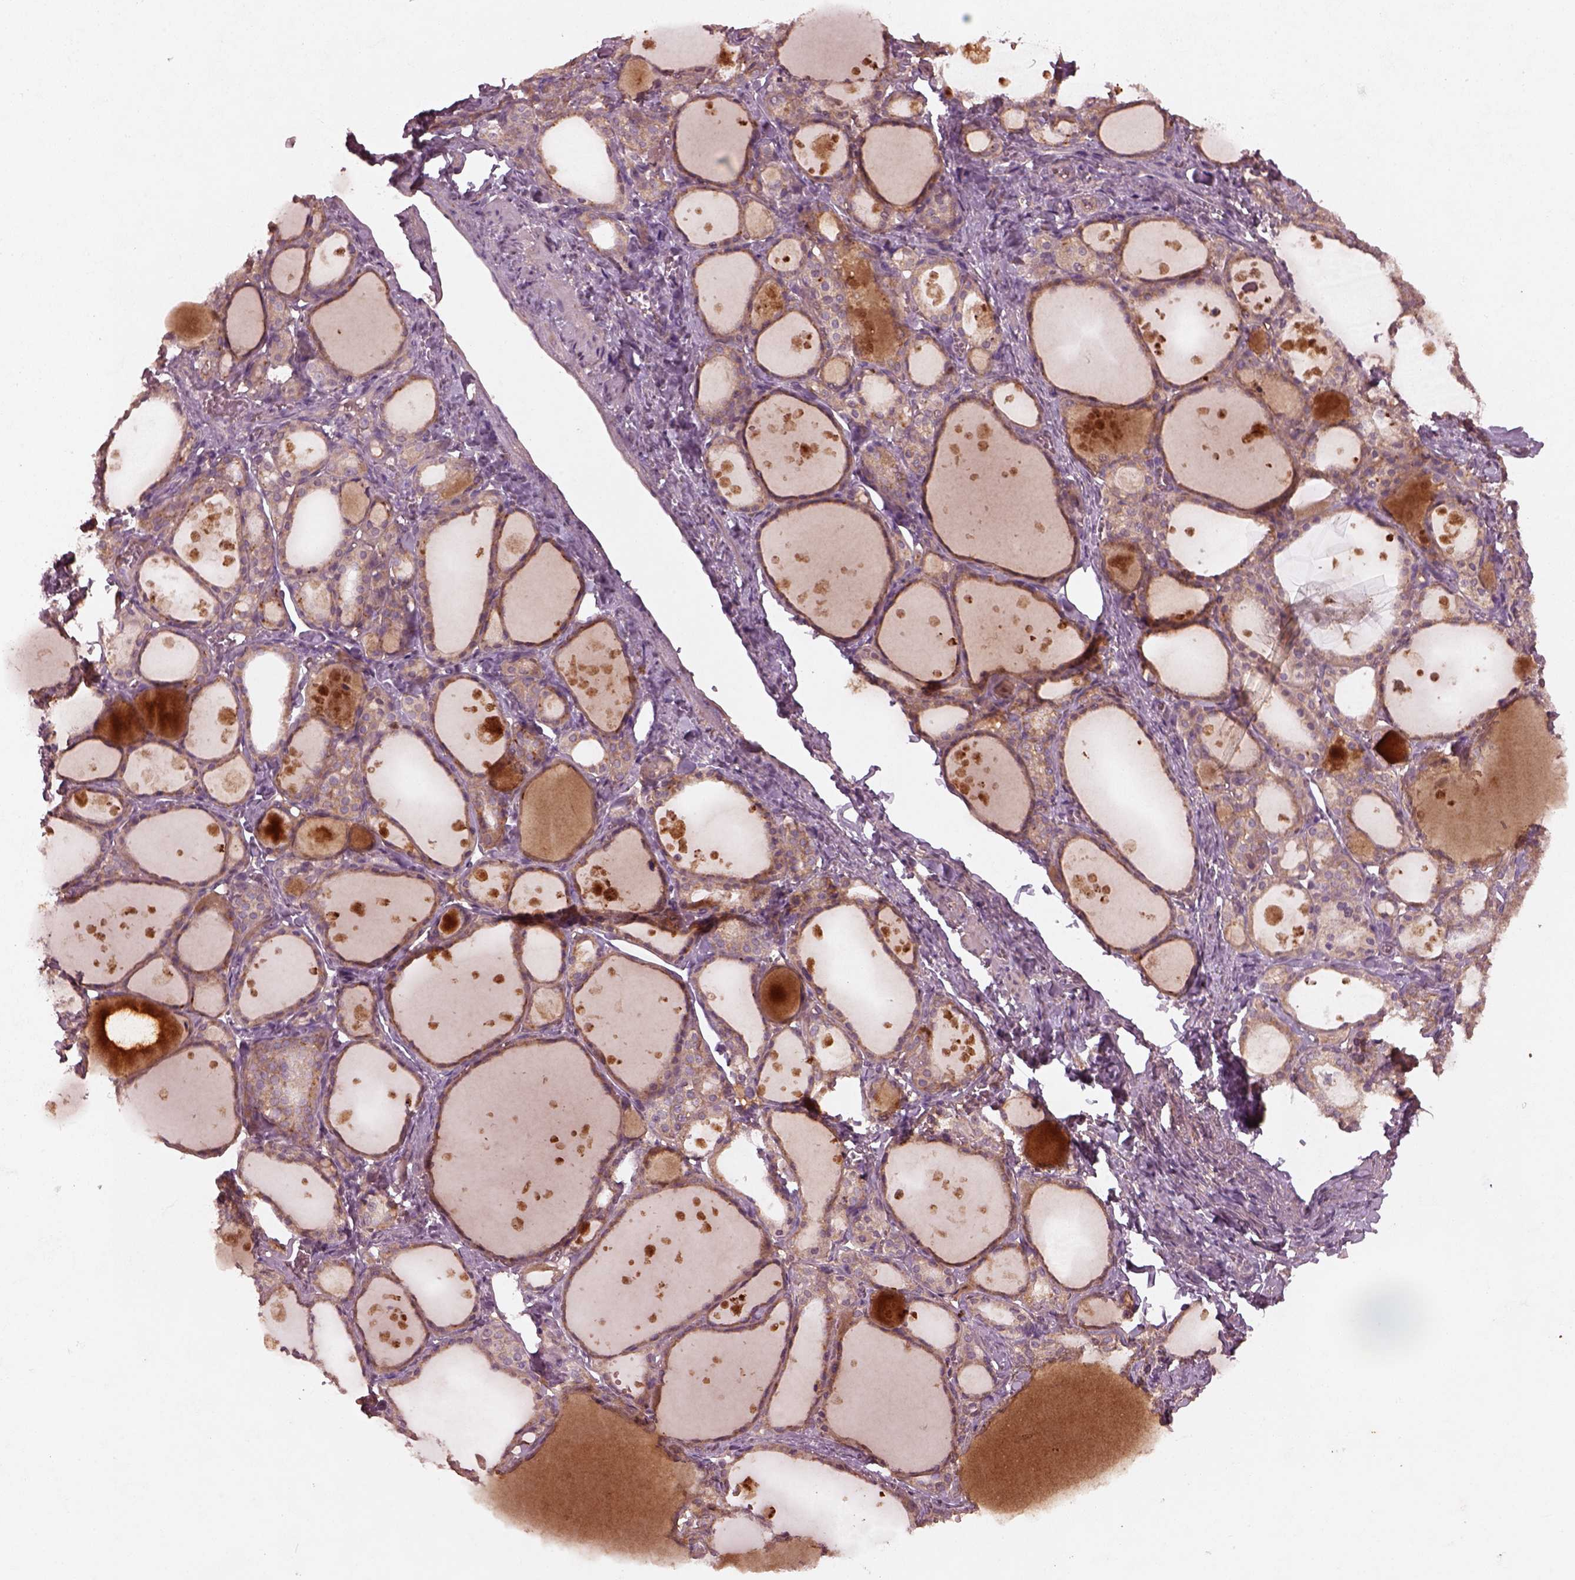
{"staining": {"intensity": "strong", "quantity": ">75%", "location": "cytoplasmic/membranous"}, "tissue": "thyroid gland", "cell_type": "Glandular cells", "image_type": "normal", "snomed": [{"axis": "morphology", "description": "Normal tissue, NOS"}, {"axis": "topography", "description": "Thyroid gland"}], "caption": "About >75% of glandular cells in unremarkable human thyroid gland demonstrate strong cytoplasmic/membranous protein positivity as visualized by brown immunohistochemical staining.", "gene": "FAM234A", "patient": {"sex": "male", "age": 68}}